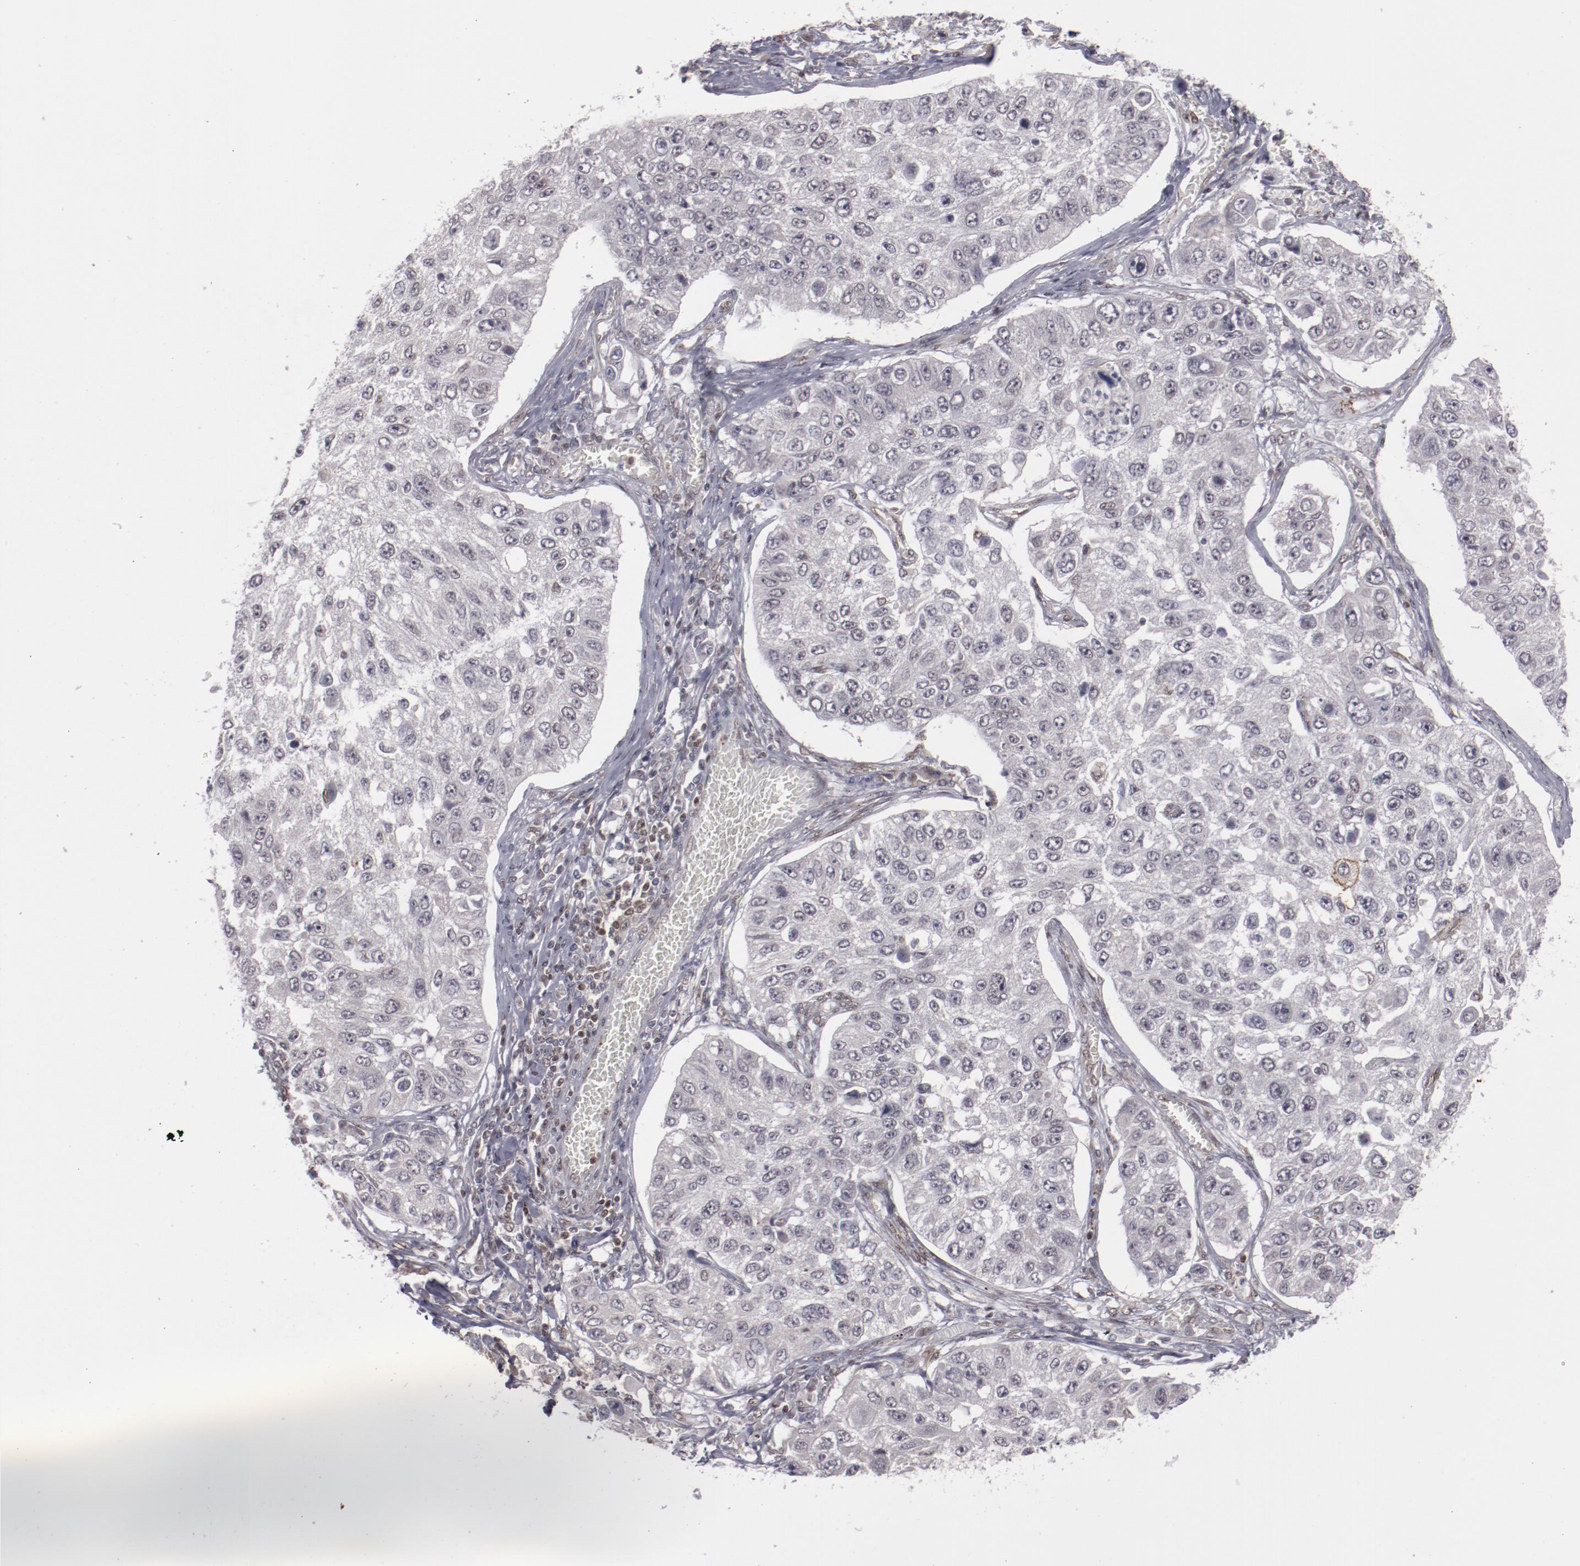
{"staining": {"intensity": "negative", "quantity": "none", "location": "none"}, "tissue": "lung cancer", "cell_type": "Tumor cells", "image_type": "cancer", "snomed": [{"axis": "morphology", "description": "Squamous cell carcinoma, NOS"}, {"axis": "topography", "description": "Lung"}], "caption": "Lung squamous cell carcinoma stained for a protein using immunohistochemistry (IHC) demonstrates no positivity tumor cells.", "gene": "LEF1", "patient": {"sex": "male", "age": 71}}